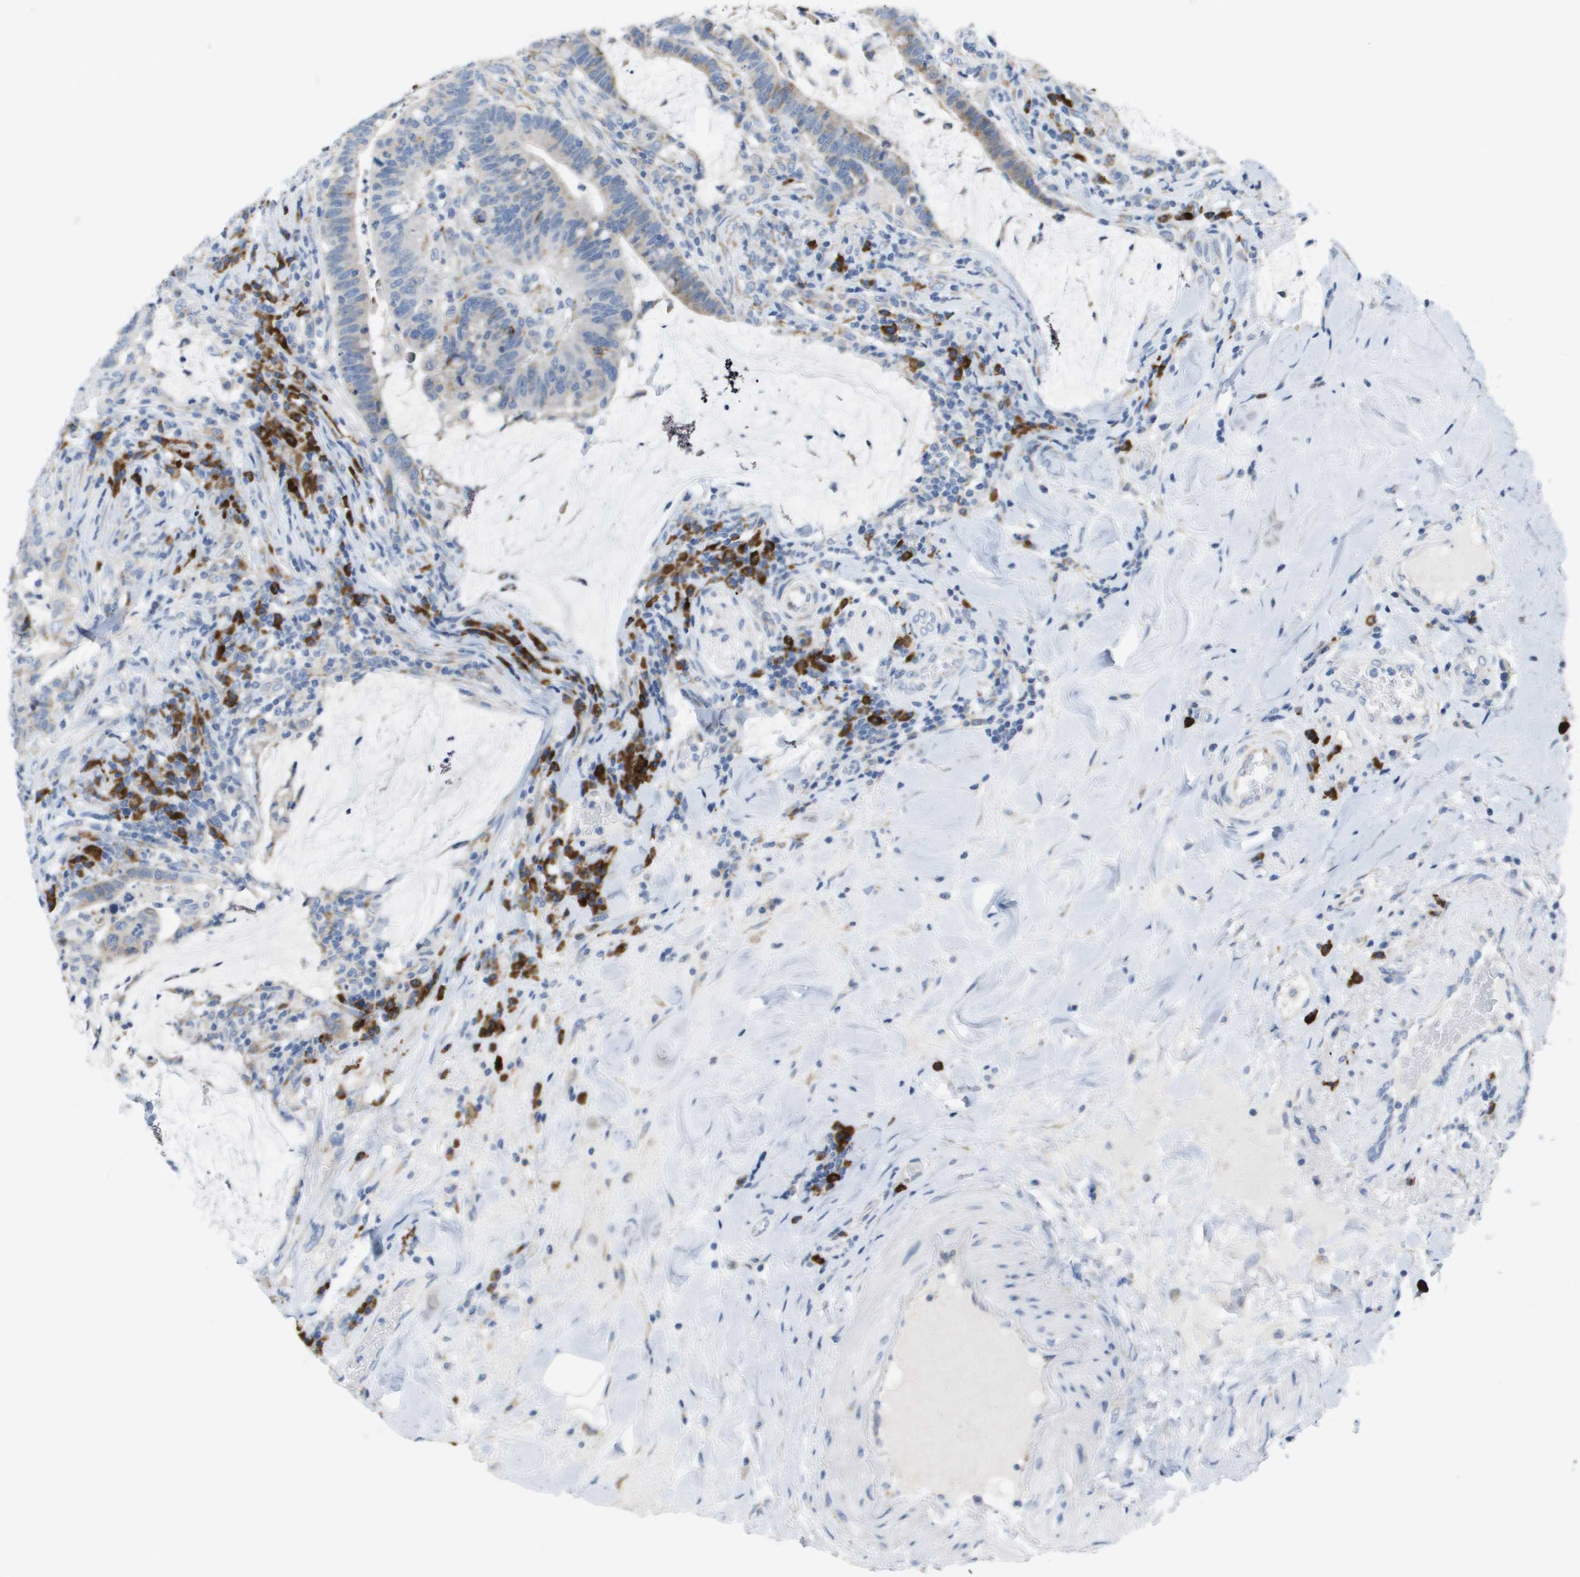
{"staining": {"intensity": "moderate", "quantity": "25%-75%", "location": "cytoplasmic/membranous"}, "tissue": "colorectal cancer", "cell_type": "Tumor cells", "image_type": "cancer", "snomed": [{"axis": "morphology", "description": "Normal tissue, NOS"}, {"axis": "morphology", "description": "Adenocarcinoma, NOS"}, {"axis": "topography", "description": "Colon"}], "caption": "Adenocarcinoma (colorectal) stained with immunohistochemistry (IHC) displays moderate cytoplasmic/membranous positivity in approximately 25%-75% of tumor cells. (DAB IHC, brown staining for protein, blue staining for nuclei).", "gene": "CD3G", "patient": {"sex": "female", "age": 66}}